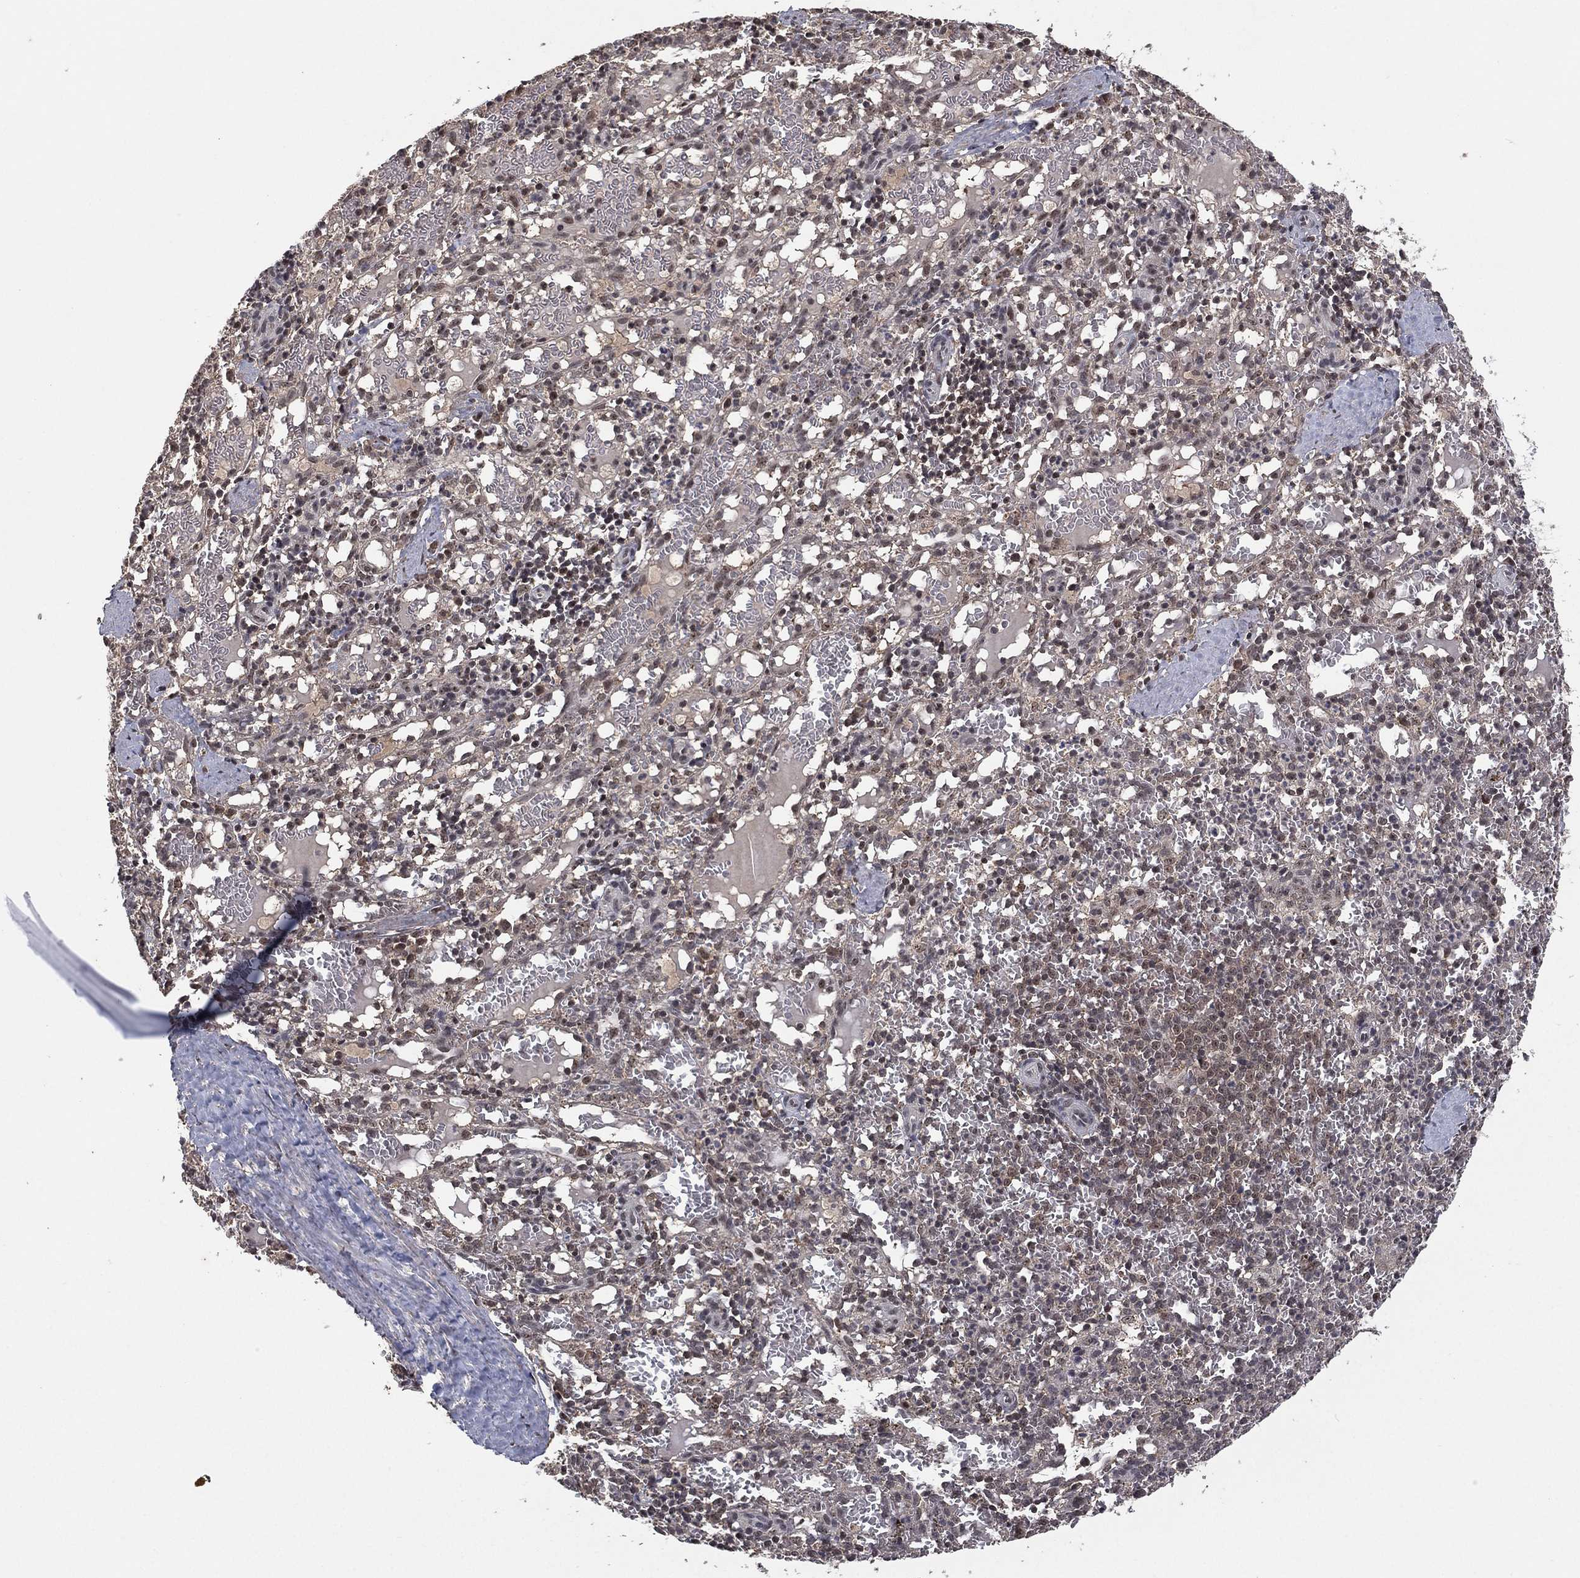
{"staining": {"intensity": "negative", "quantity": "none", "location": "none"}, "tissue": "spleen", "cell_type": "Cells in red pulp", "image_type": "normal", "snomed": [{"axis": "morphology", "description": "Normal tissue, NOS"}, {"axis": "topography", "description": "Spleen"}], "caption": "IHC photomicrograph of normal human spleen stained for a protein (brown), which demonstrates no positivity in cells in red pulp. (DAB (3,3'-diaminobenzidine) immunohistochemistry (IHC) visualized using brightfield microscopy, high magnification).", "gene": "NELFCD", "patient": {"sex": "male", "age": 11}}